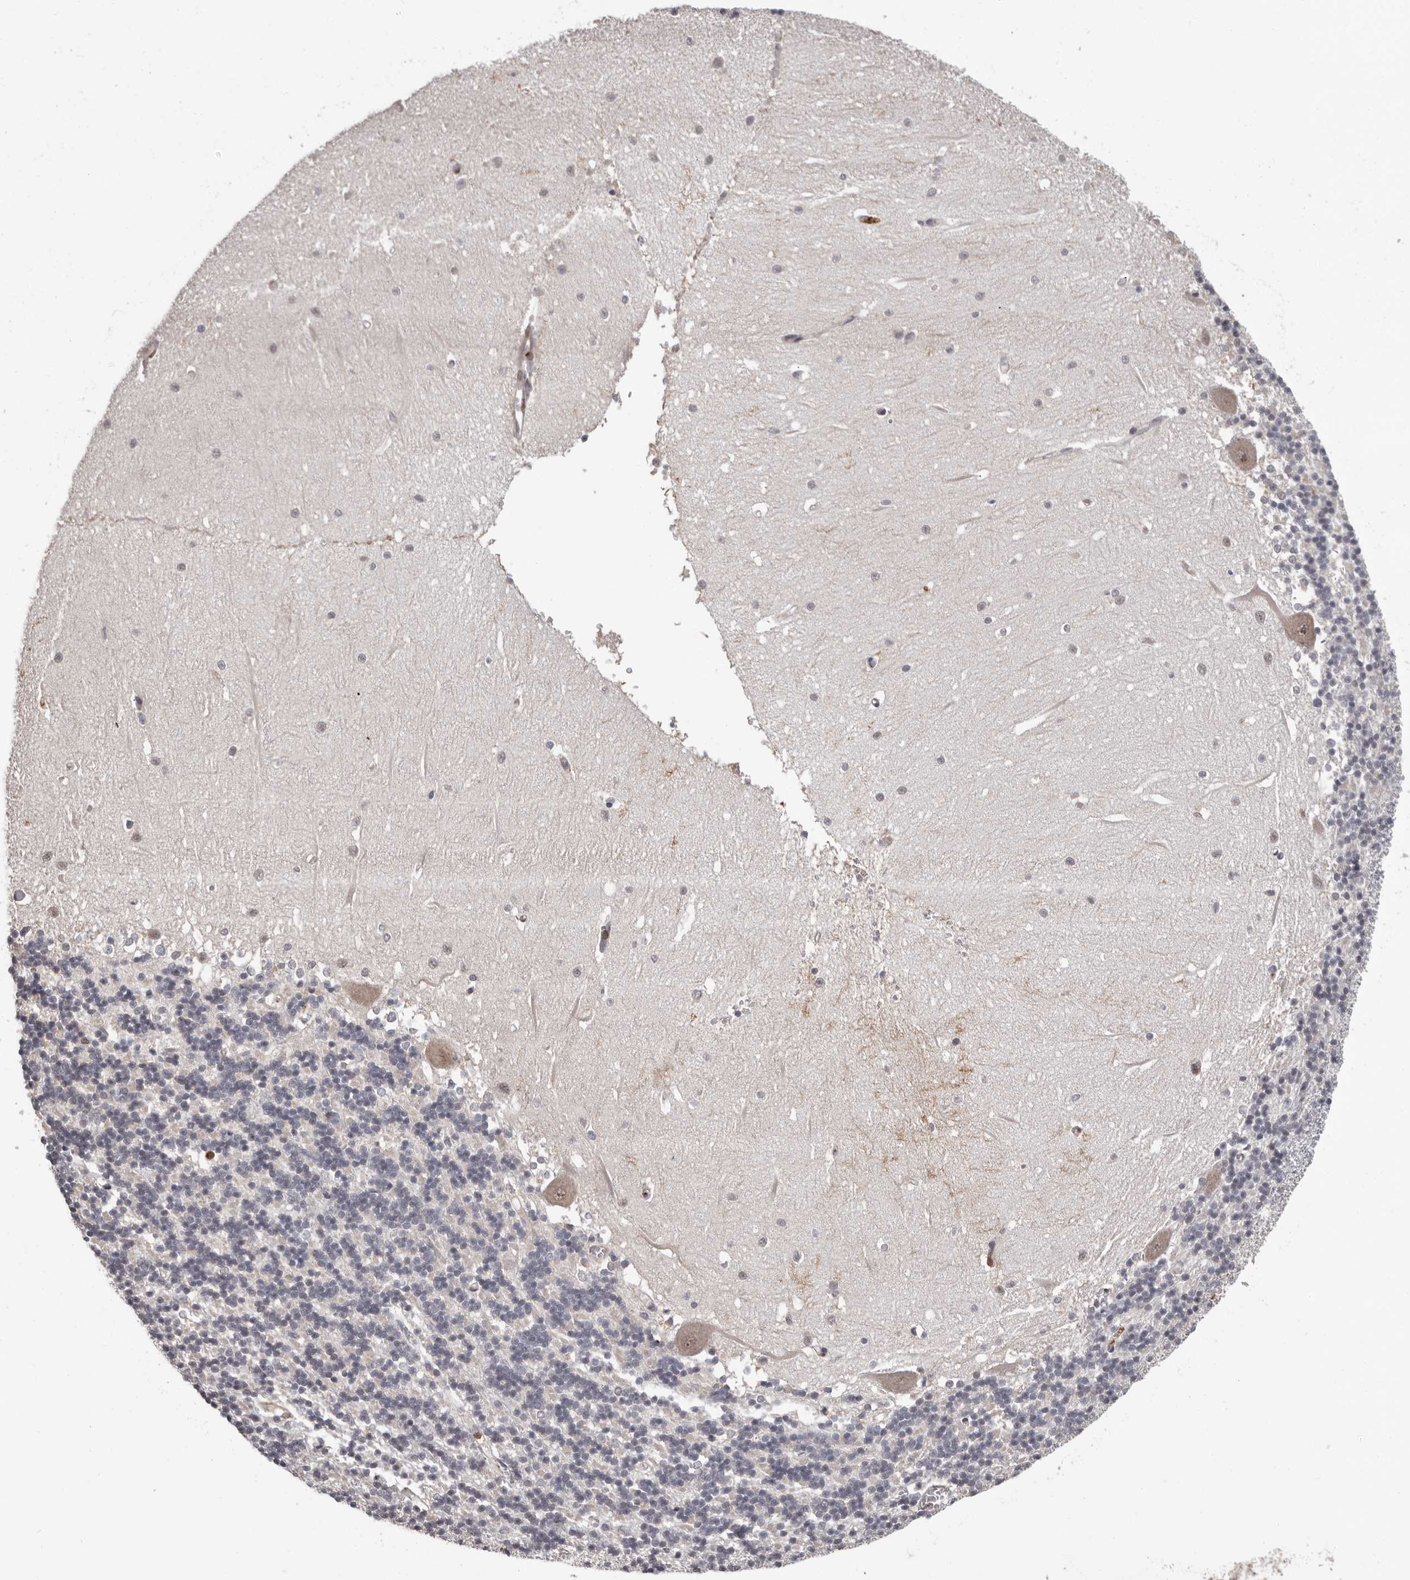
{"staining": {"intensity": "negative", "quantity": "none", "location": "none"}, "tissue": "cerebellum", "cell_type": "Cells in granular layer", "image_type": "normal", "snomed": [{"axis": "morphology", "description": "Normal tissue, NOS"}, {"axis": "topography", "description": "Cerebellum"}], "caption": "Cells in granular layer show no significant expression in benign cerebellum. Nuclei are stained in blue.", "gene": "PRR12", "patient": {"sex": "male", "age": 37}}